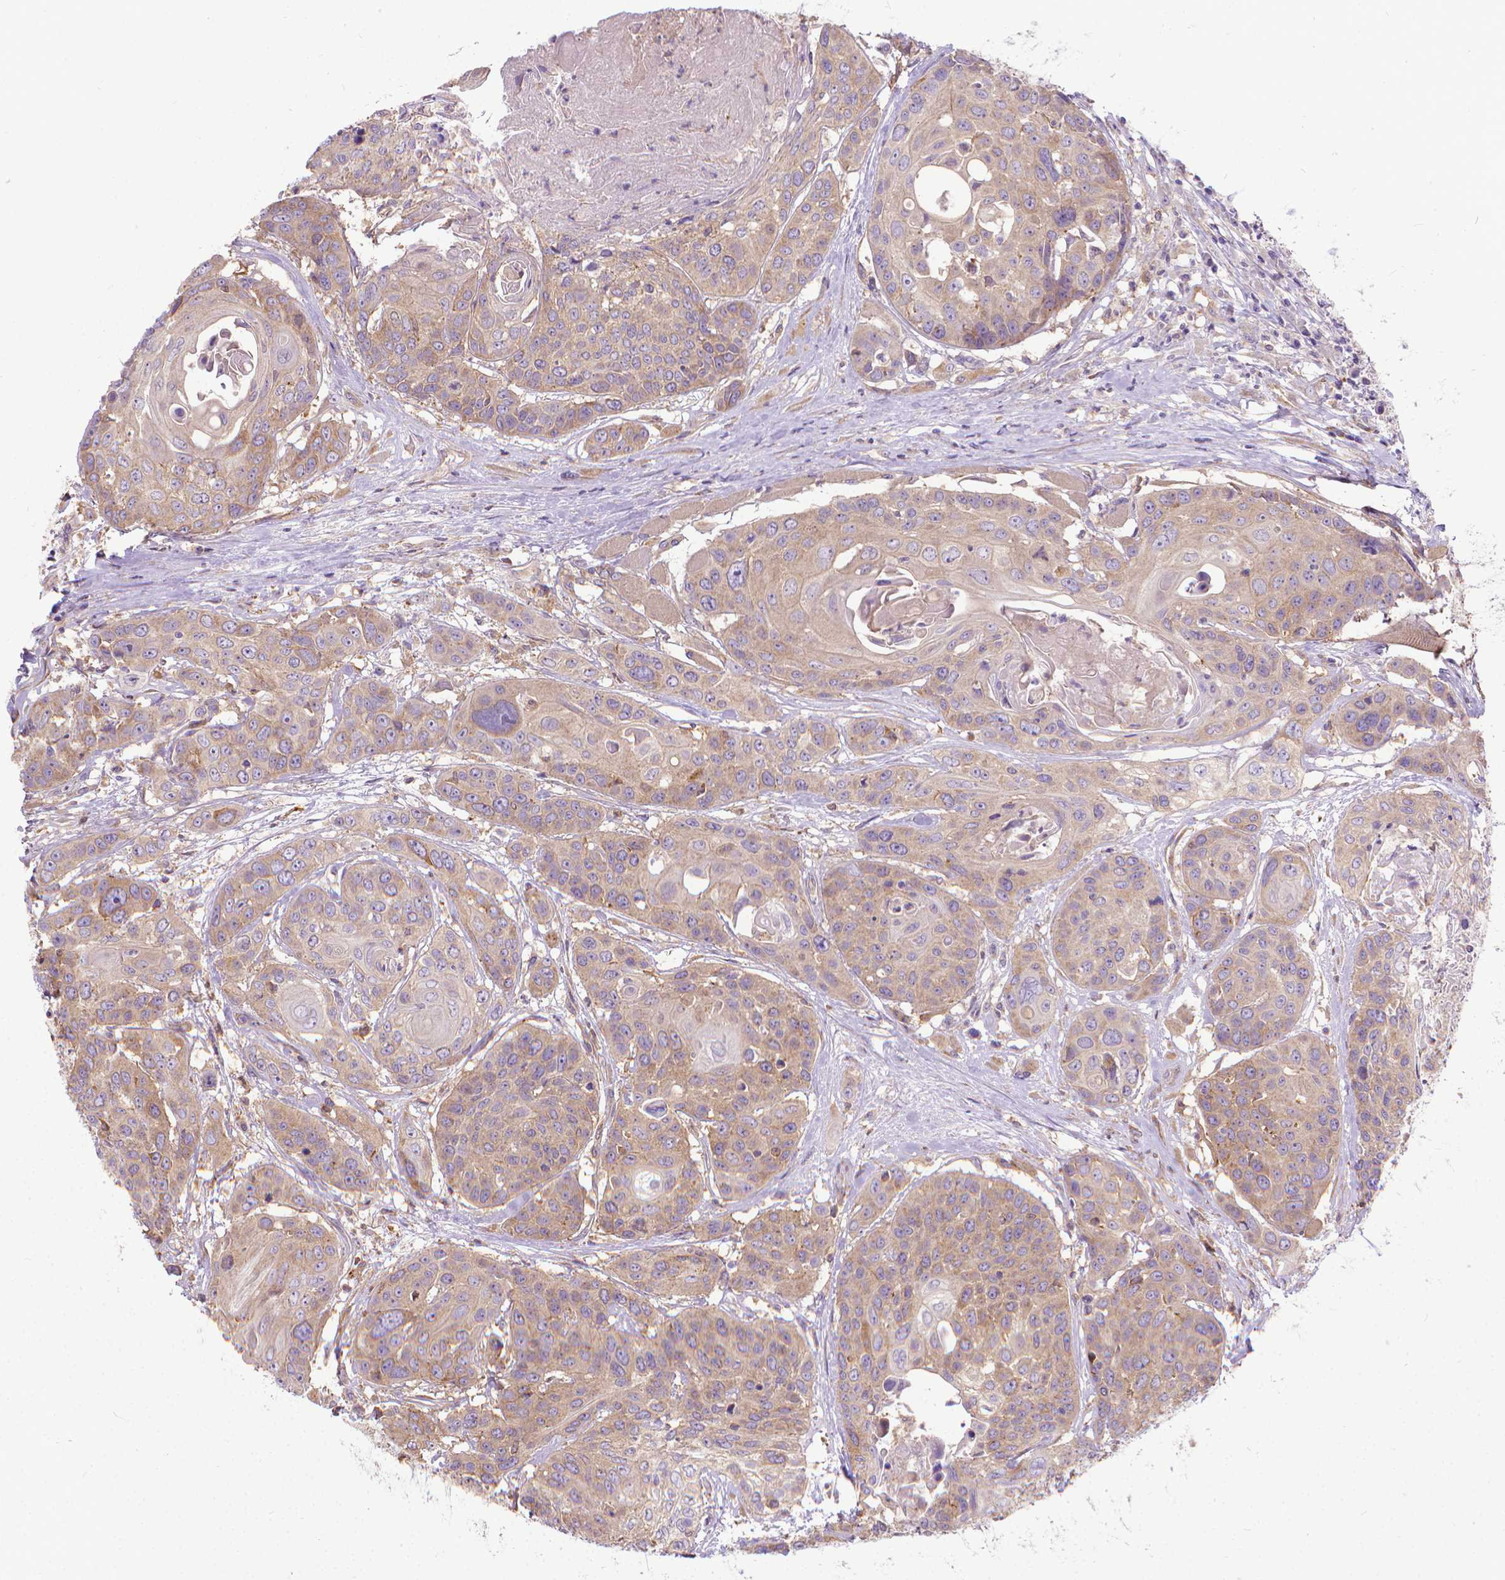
{"staining": {"intensity": "weak", "quantity": ">75%", "location": "cytoplasmic/membranous"}, "tissue": "head and neck cancer", "cell_type": "Tumor cells", "image_type": "cancer", "snomed": [{"axis": "morphology", "description": "Squamous cell carcinoma, NOS"}, {"axis": "topography", "description": "Oral tissue"}, {"axis": "topography", "description": "Head-Neck"}], "caption": "Squamous cell carcinoma (head and neck) was stained to show a protein in brown. There is low levels of weak cytoplasmic/membranous staining in approximately >75% of tumor cells.", "gene": "CFAP299", "patient": {"sex": "male", "age": 56}}